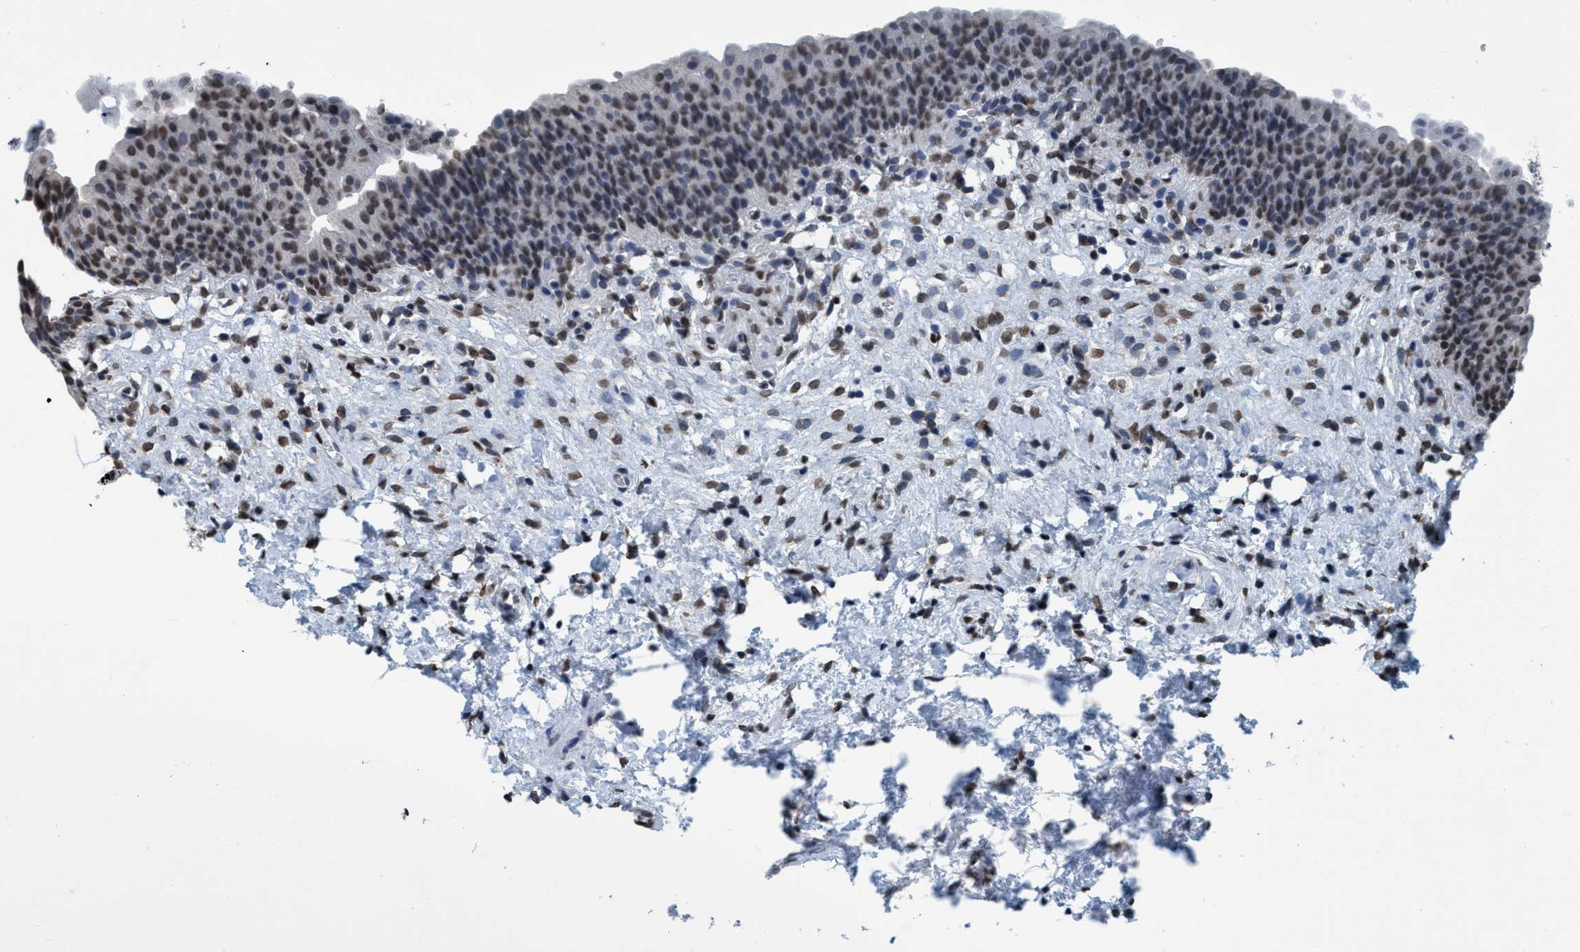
{"staining": {"intensity": "weak", "quantity": "25%-75%", "location": "nuclear"}, "tissue": "urinary bladder", "cell_type": "Urothelial cells", "image_type": "normal", "snomed": [{"axis": "morphology", "description": "Normal tissue, NOS"}, {"axis": "topography", "description": "Urinary bladder"}], "caption": "Protein staining by immunohistochemistry (IHC) shows weak nuclear expression in about 25%-75% of urothelial cells in benign urinary bladder. The staining is performed using DAB brown chromogen to label protein expression. The nuclei are counter-stained blue using hematoxylin.", "gene": "CCNE2", "patient": {"sex": "male", "age": 37}}